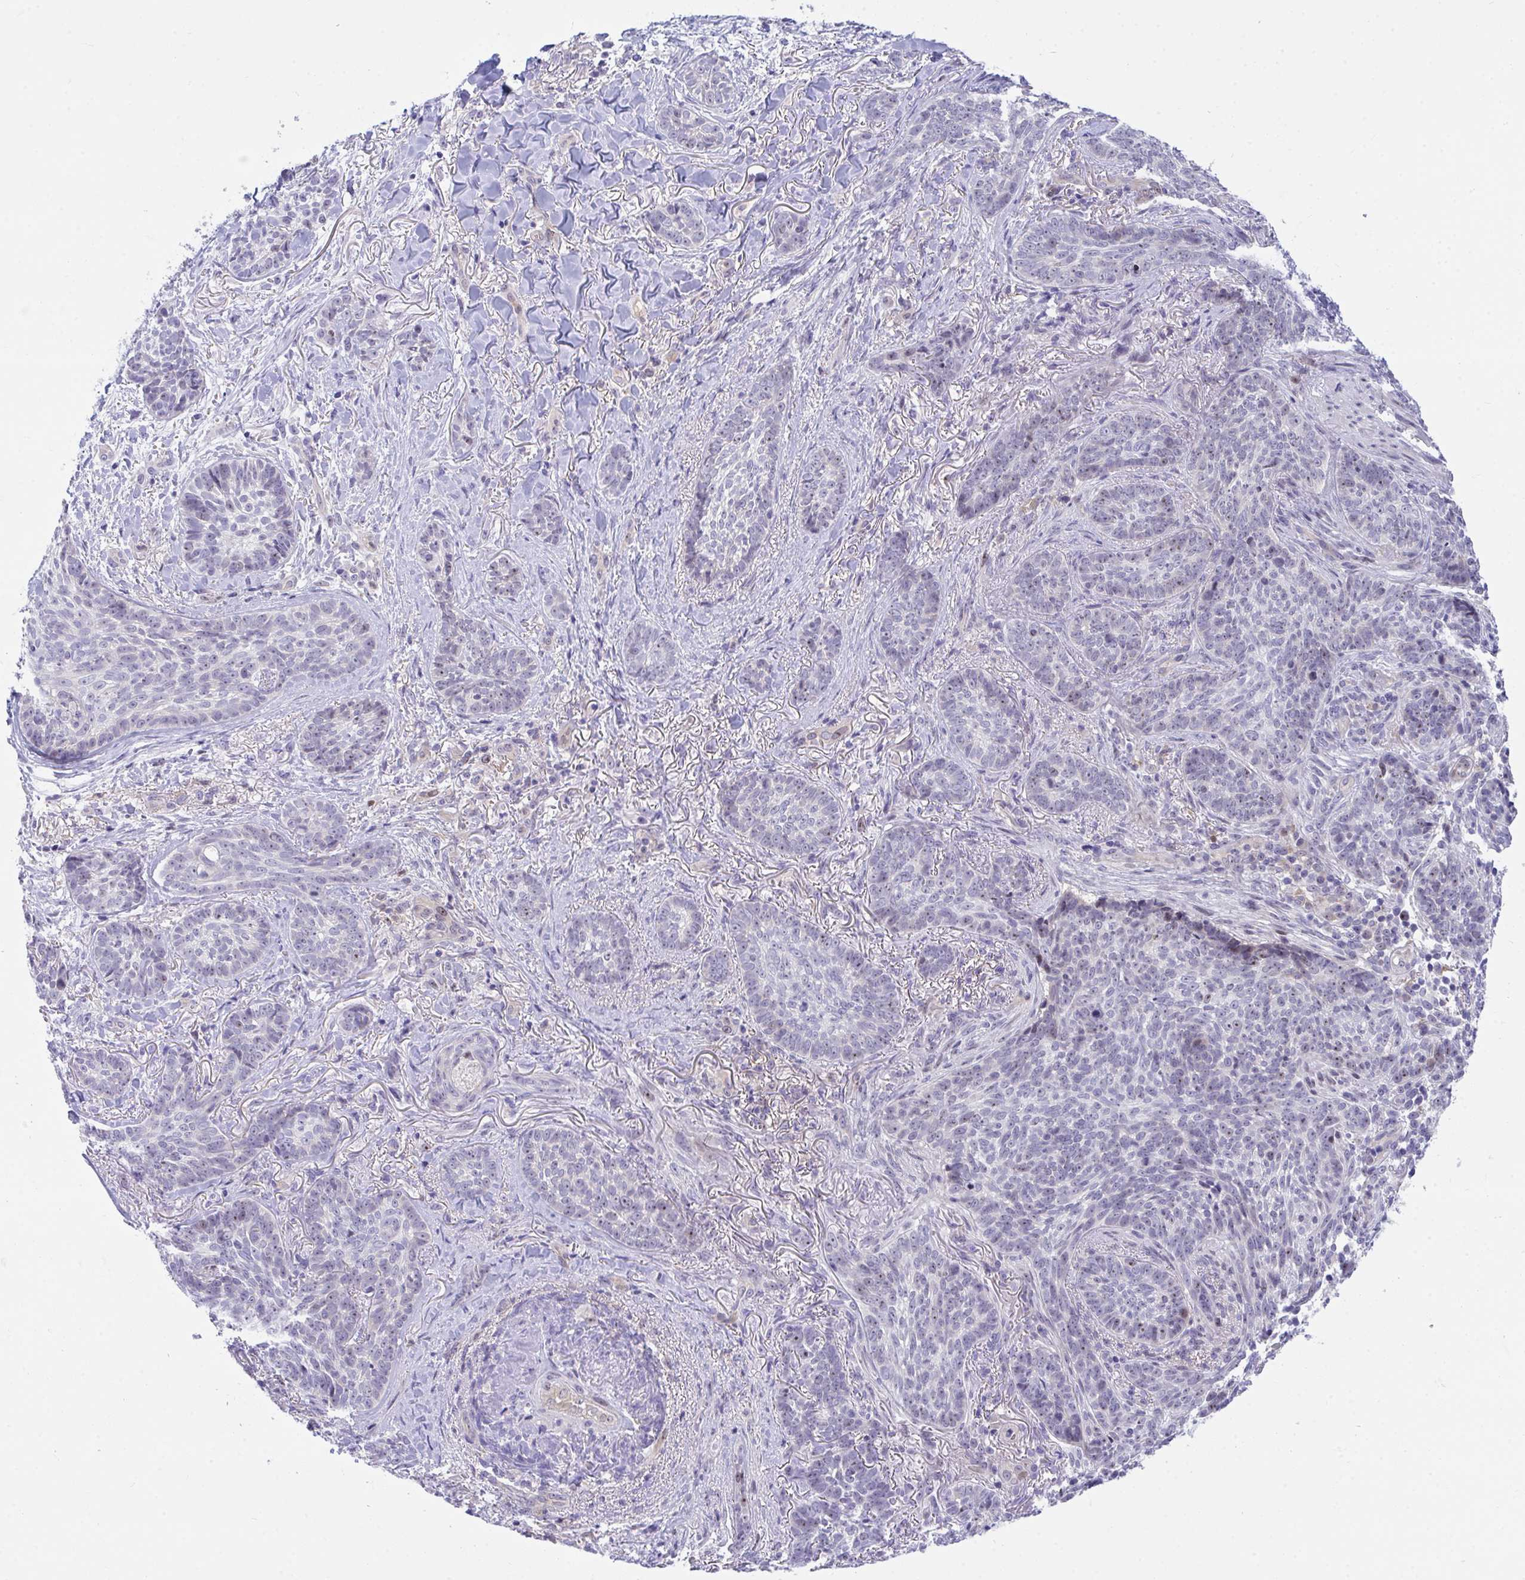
{"staining": {"intensity": "weak", "quantity": "<25%", "location": "nuclear"}, "tissue": "skin cancer", "cell_type": "Tumor cells", "image_type": "cancer", "snomed": [{"axis": "morphology", "description": "Basal cell carcinoma"}, {"axis": "topography", "description": "Skin"}, {"axis": "topography", "description": "Skin of face"}], "caption": "Skin cancer stained for a protein using immunohistochemistry (IHC) reveals no positivity tumor cells.", "gene": "CENPQ", "patient": {"sex": "male", "age": 88}}